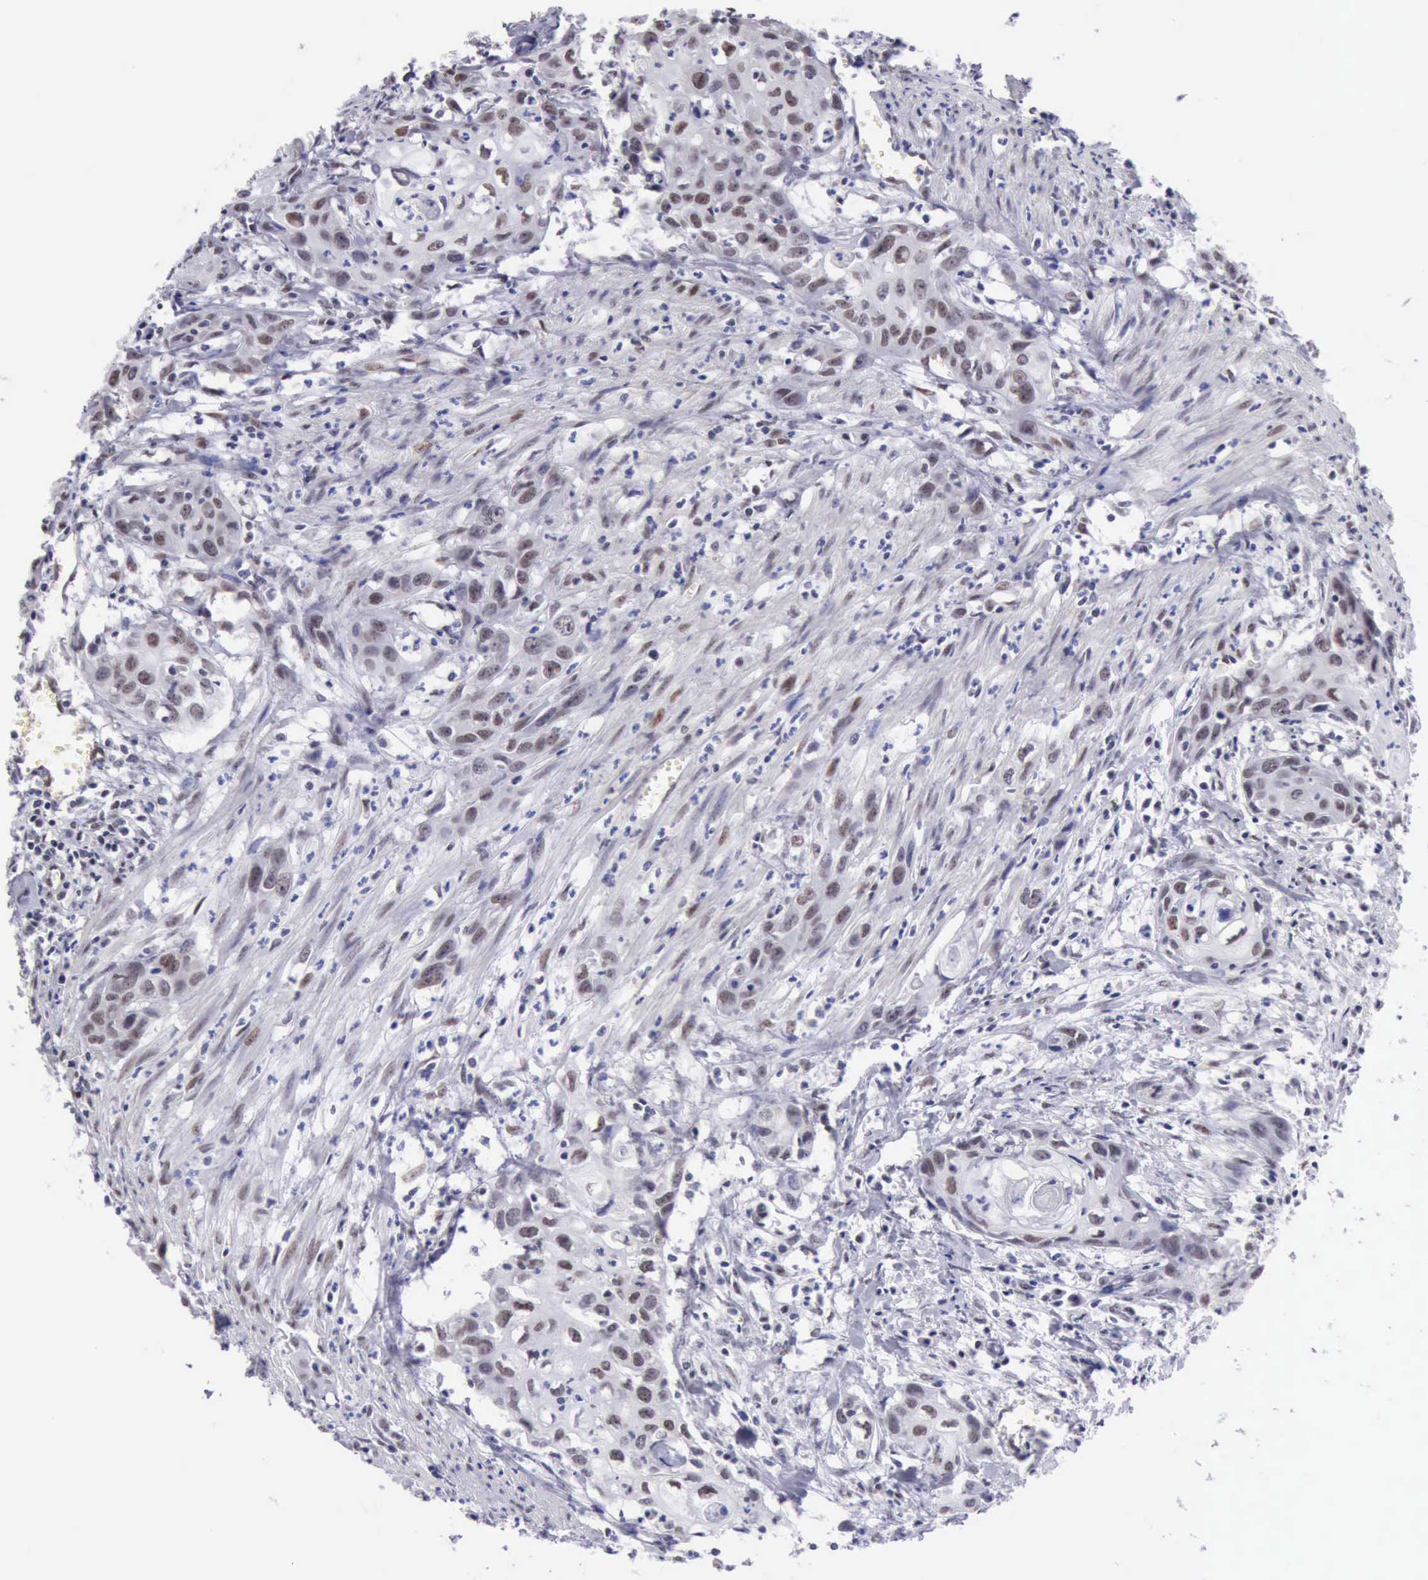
{"staining": {"intensity": "weak", "quantity": "25%-75%", "location": "nuclear"}, "tissue": "urothelial cancer", "cell_type": "Tumor cells", "image_type": "cancer", "snomed": [{"axis": "morphology", "description": "Urothelial carcinoma, High grade"}, {"axis": "topography", "description": "Urinary bladder"}], "caption": "High-power microscopy captured an immunohistochemistry (IHC) image of urothelial cancer, revealing weak nuclear staining in about 25%-75% of tumor cells.", "gene": "ERCC4", "patient": {"sex": "male", "age": 54}}